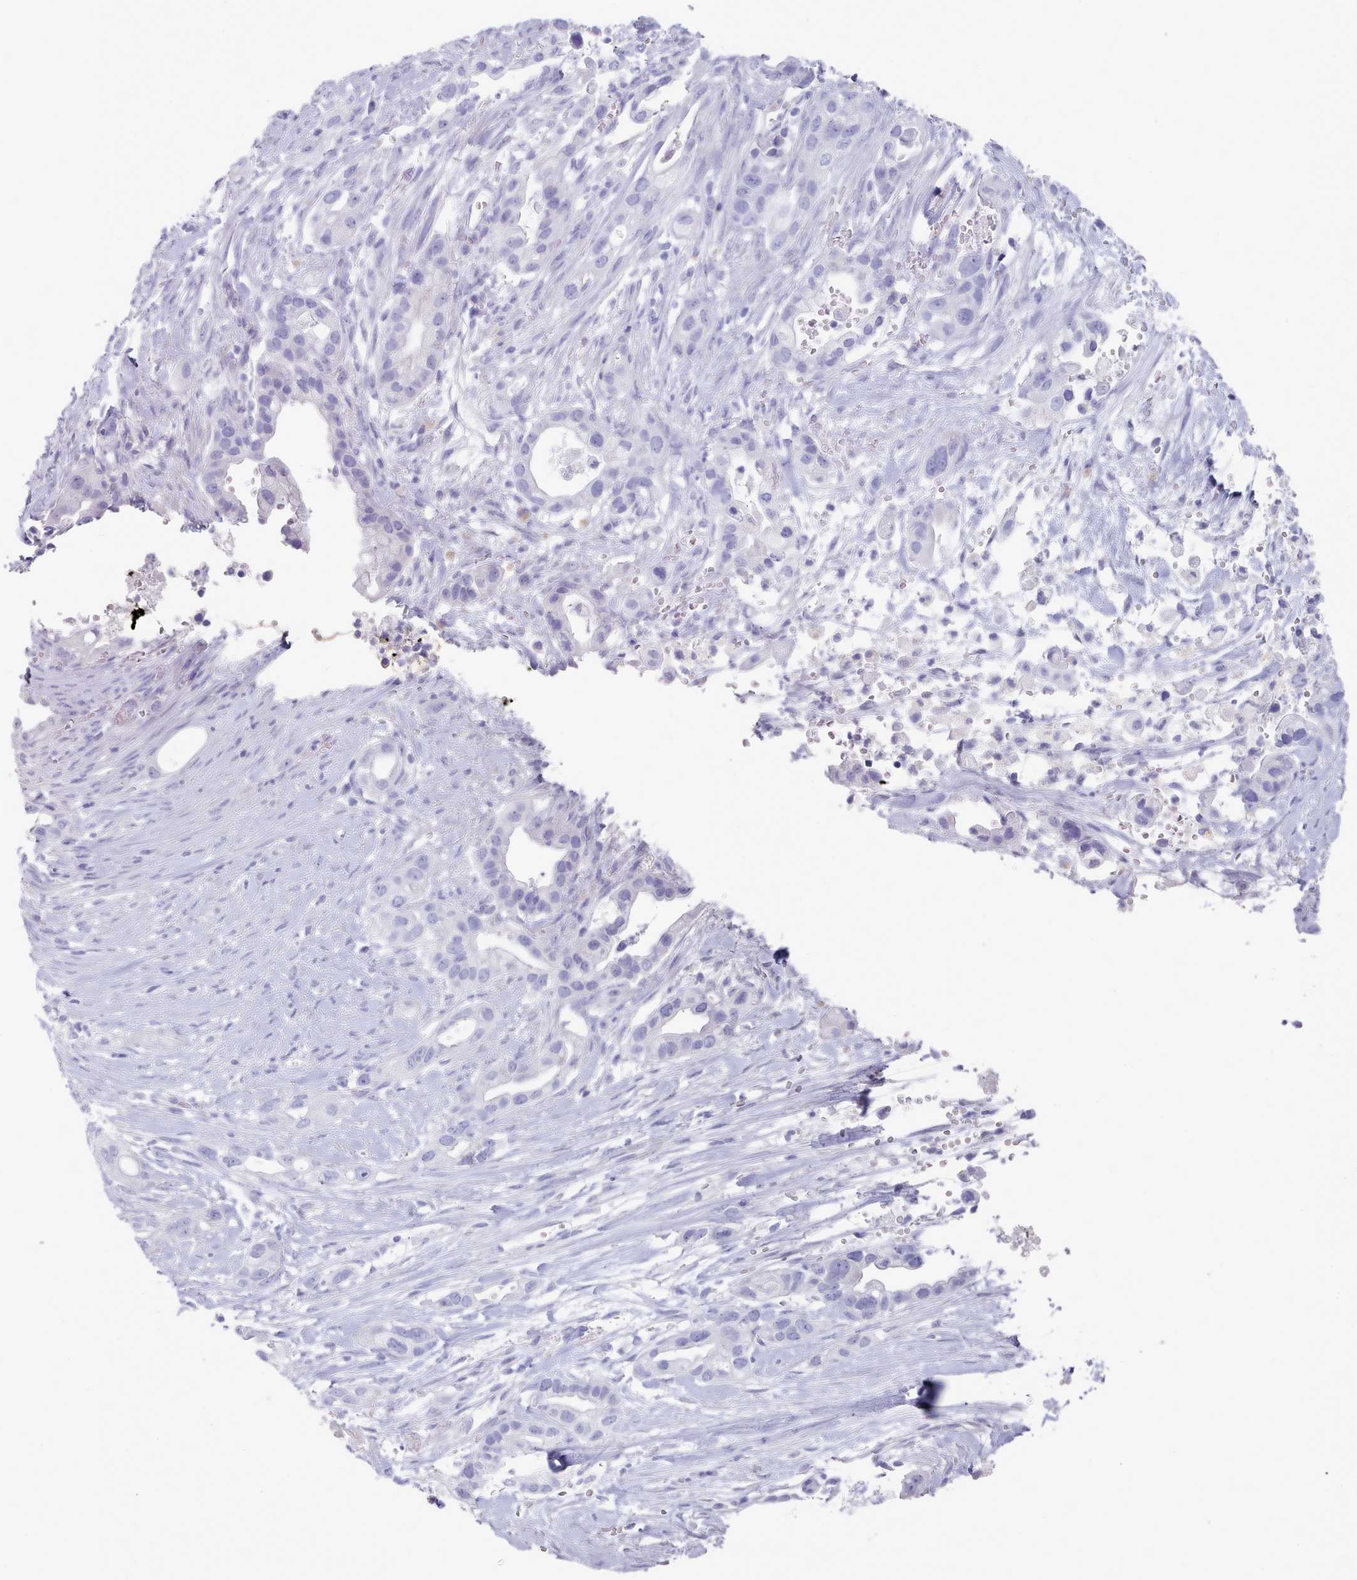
{"staining": {"intensity": "negative", "quantity": "none", "location": "none"}, "tissue": "pancreatic cancer", "cell_type": "Tumor cells", "image_type": "cancer", "snomed": [{"axis": "morphology", "description": "Adenocarcinoma, NOS"}, {"axis": "topography", "description": "Pancreas"}], "caption": "DAB immunohistochemical staining of pancreatic cancer shows no significant expression in tumor cells.", "gene": "LRRC37A", "patient": {"sex": "male", "age": 44}}